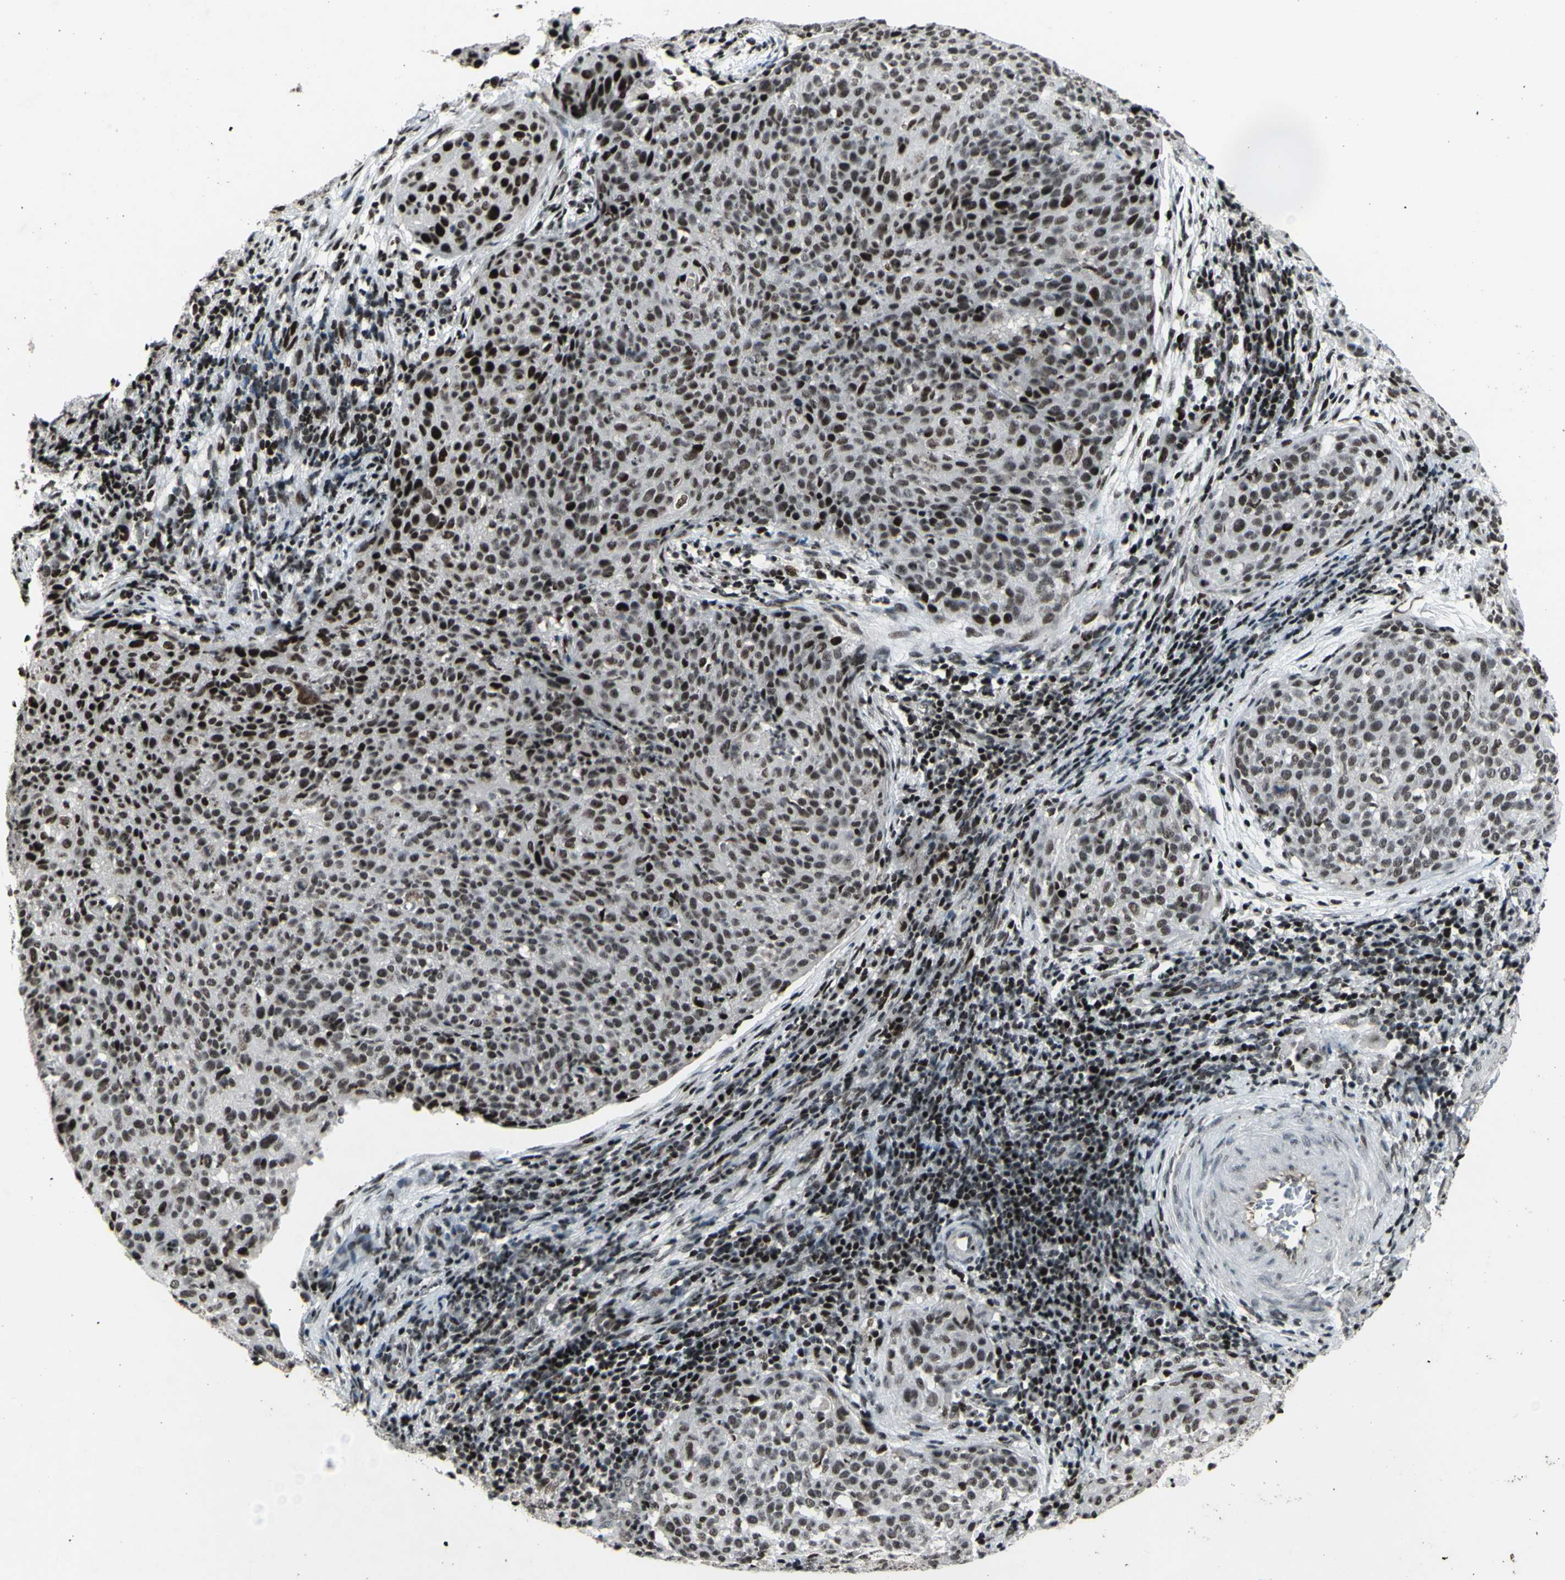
{"staining": {"intensity": "strong", "quantity": "<25%", "location": "nuclear"}, "tissue": "cervical cancer", "cell_type": "Tumor cells", "image_type": "cancer", "snomed": [{"axis": "morphology", "description": "Squamous cell carcinoma, NOS"}, {"axis": "topography", "description": "Cervix"}], "caption": "Protein positivity by IHC reveals strong nuclear expression in approximately <25% of tumor cells in cervical squamous cell carcinoma. (brown staining indicates protein expression, while blue staining denotes nuclei).", "gene": "SUPT6H", "patient": {"sex": "female", "age": 38}}